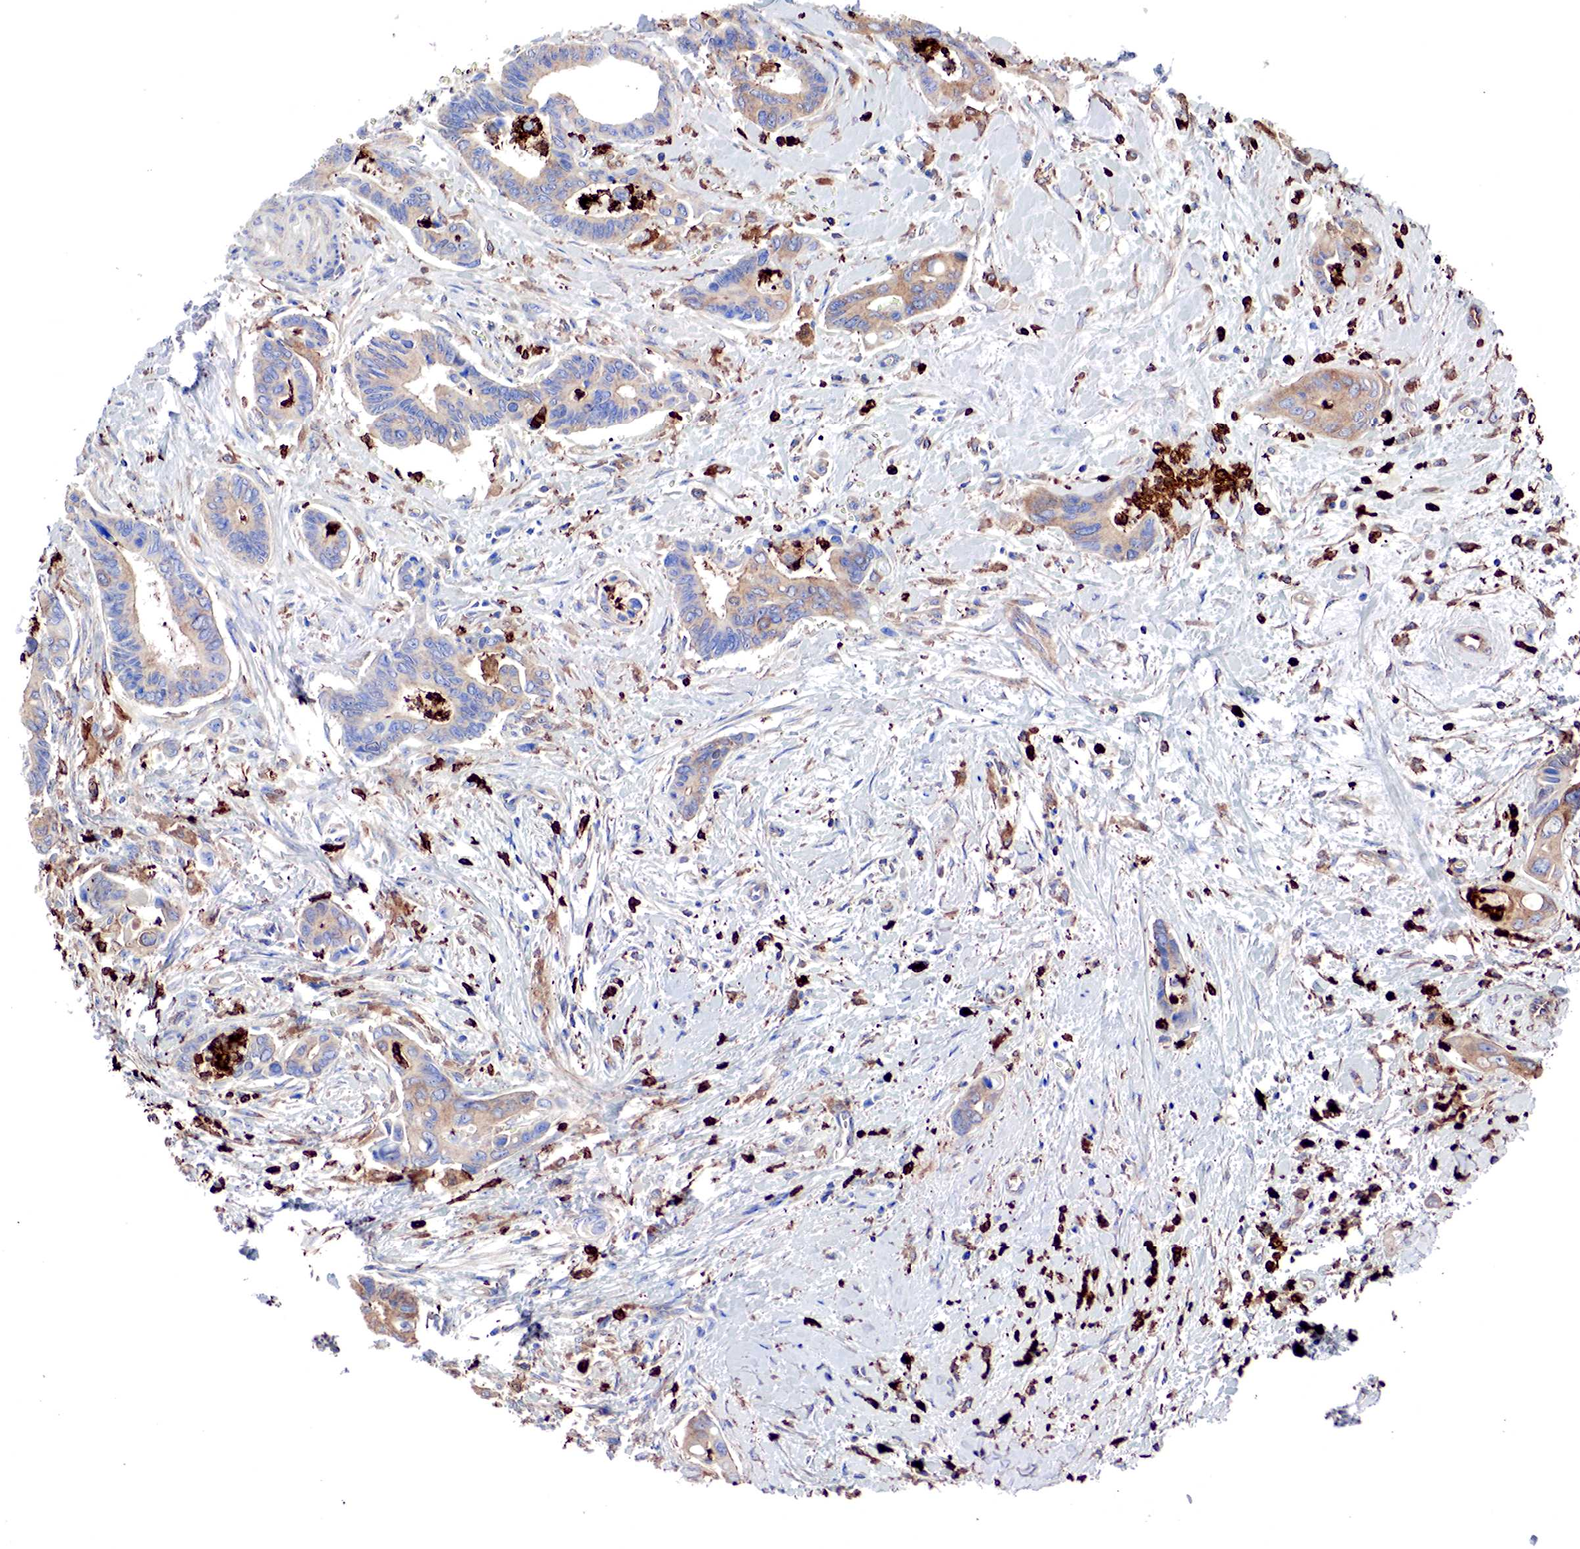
{"staining": {"intensity": "weak", "quantity": "<25%", "location": "cytoplasmic/membranous"}, "tissue": "pancreatic cancer", "cell_type": "Tumor cells", "image_type": "cancer", "snomed": [{"axis": "morphology", "description": "Adenocarcinoma, NOS"}, {"axis": "topography", "description": "Pancreas"}], "caption": "Immunohistochemical staining of human pancreatic cancer (adenocarcinoma) exhibits no significant positivity in tumor cells.", "gene": "G6PD", "patient": {"sex": "female", "age": 70}}